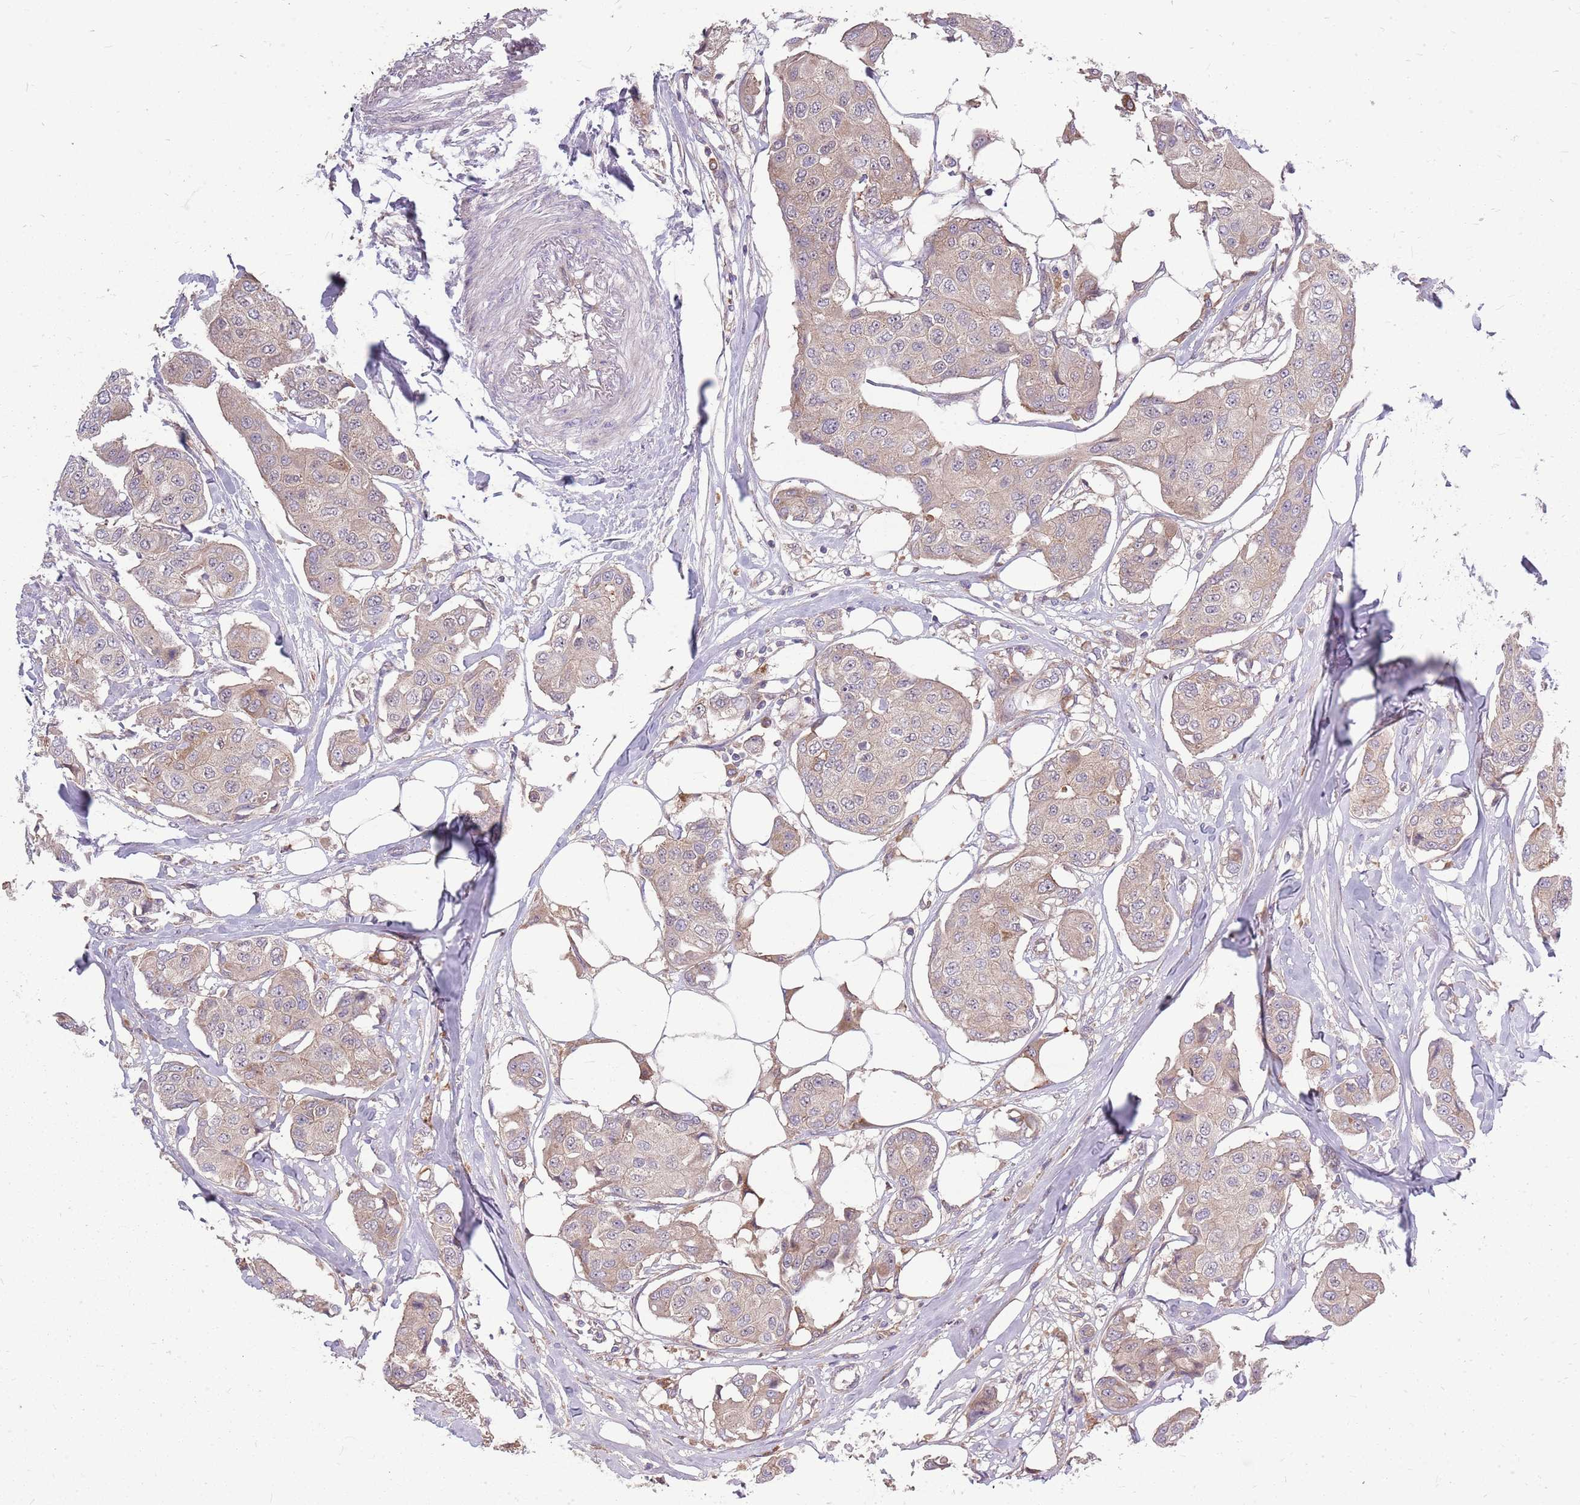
{"staining": {"intensity": "weak", "quantity": "25%-75%", "location": "cytoplasmic/membranous"}, "tissue": "breast cancer", "cell_type": "Tumor cells", "image_type": "cancer", "snomed": [{"axis": "morphology", "description": "Duct carcinoma"}, {"axis": "topography", "description": "Breast"}, {"axis": "topography", "description": "Lymph node"}], "caption": "A micrograph of human infiltrating ductal carcinoma (breast) stained for a protein shows weak cytoplasmic/membranous brown staining in tumor cells.", "gene": "PPP1R27", "patient": {"sex": "female", "age": 80}}